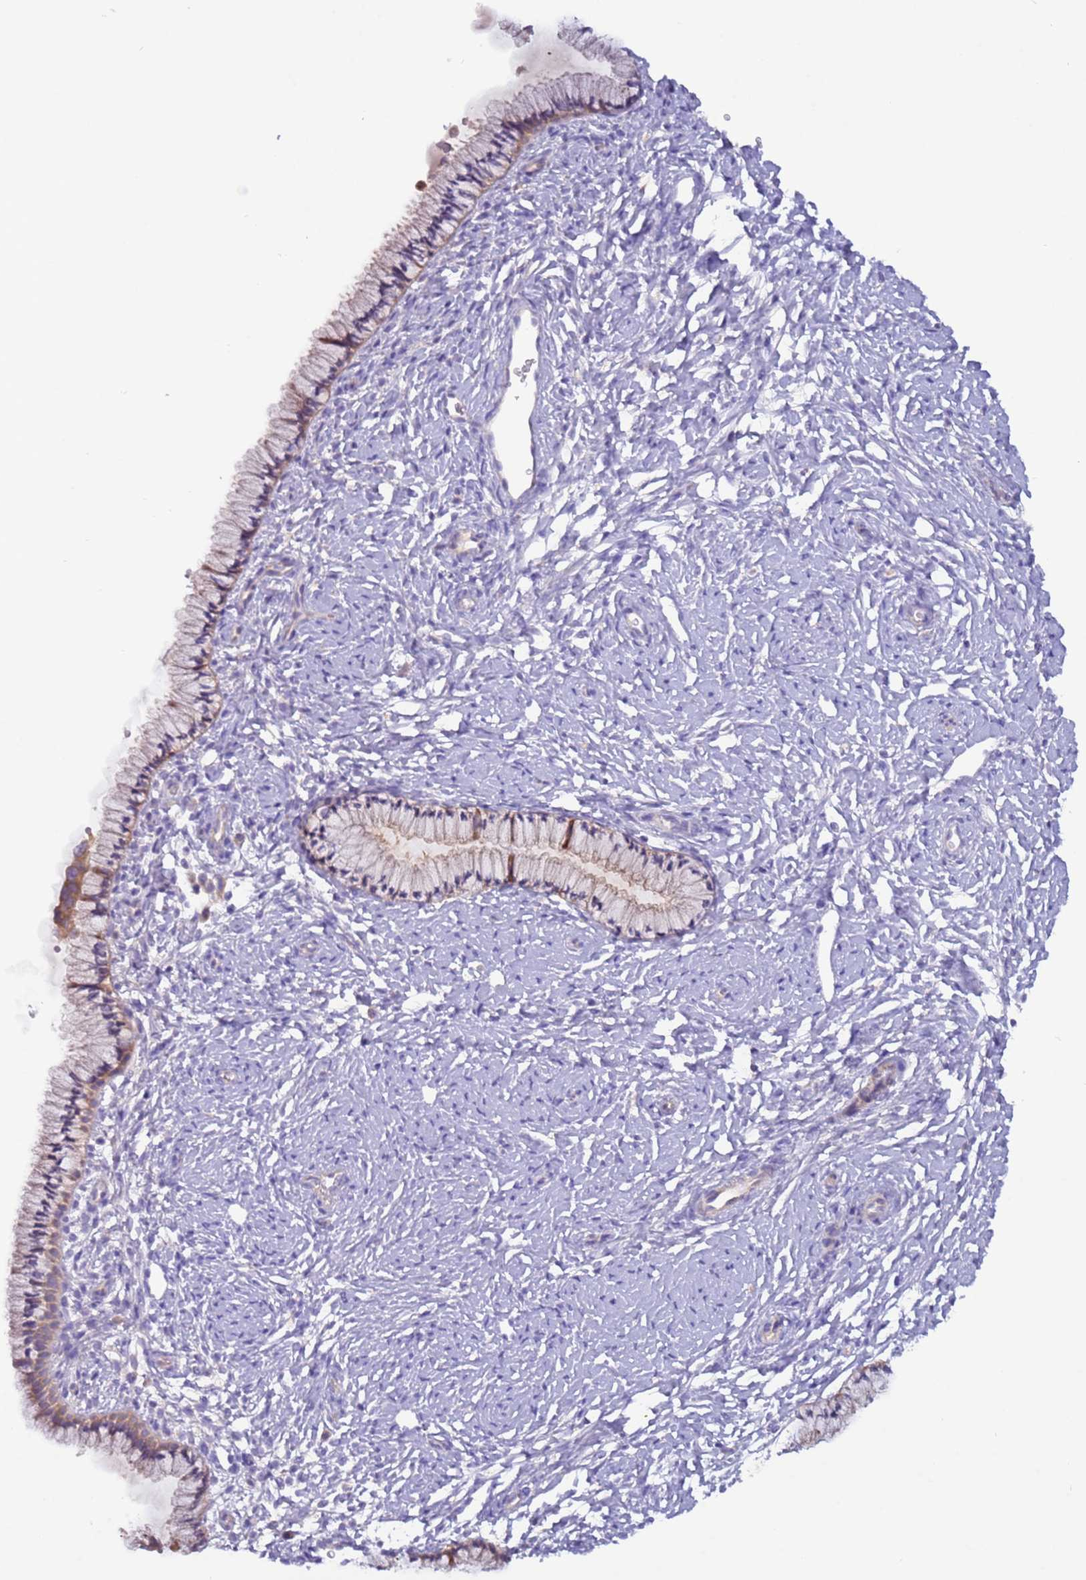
{"staining": {"intensity": "moderate", "quantity": "25%-75%", "location": "cytoplasmic/membranous"}, "tissue": "cervix", "cell_type": "Glandular cells", "image_type": "normal", "snomed": [{"axis": "morphology", "description": "Normal tissue, NOS"}, {"axis": "topography", "description": "Cervix"}], "caption": "This photomicrograph shows benign cervix stained with immunohistochemistry to label a protein in brown. The cytoplasmic/membranous of glandular cells show moderate positivity for the protein. Nuclei are counter-stained blue.", "gene": "UQCRQ", "patient": {"sex": "female", "age": 33}}